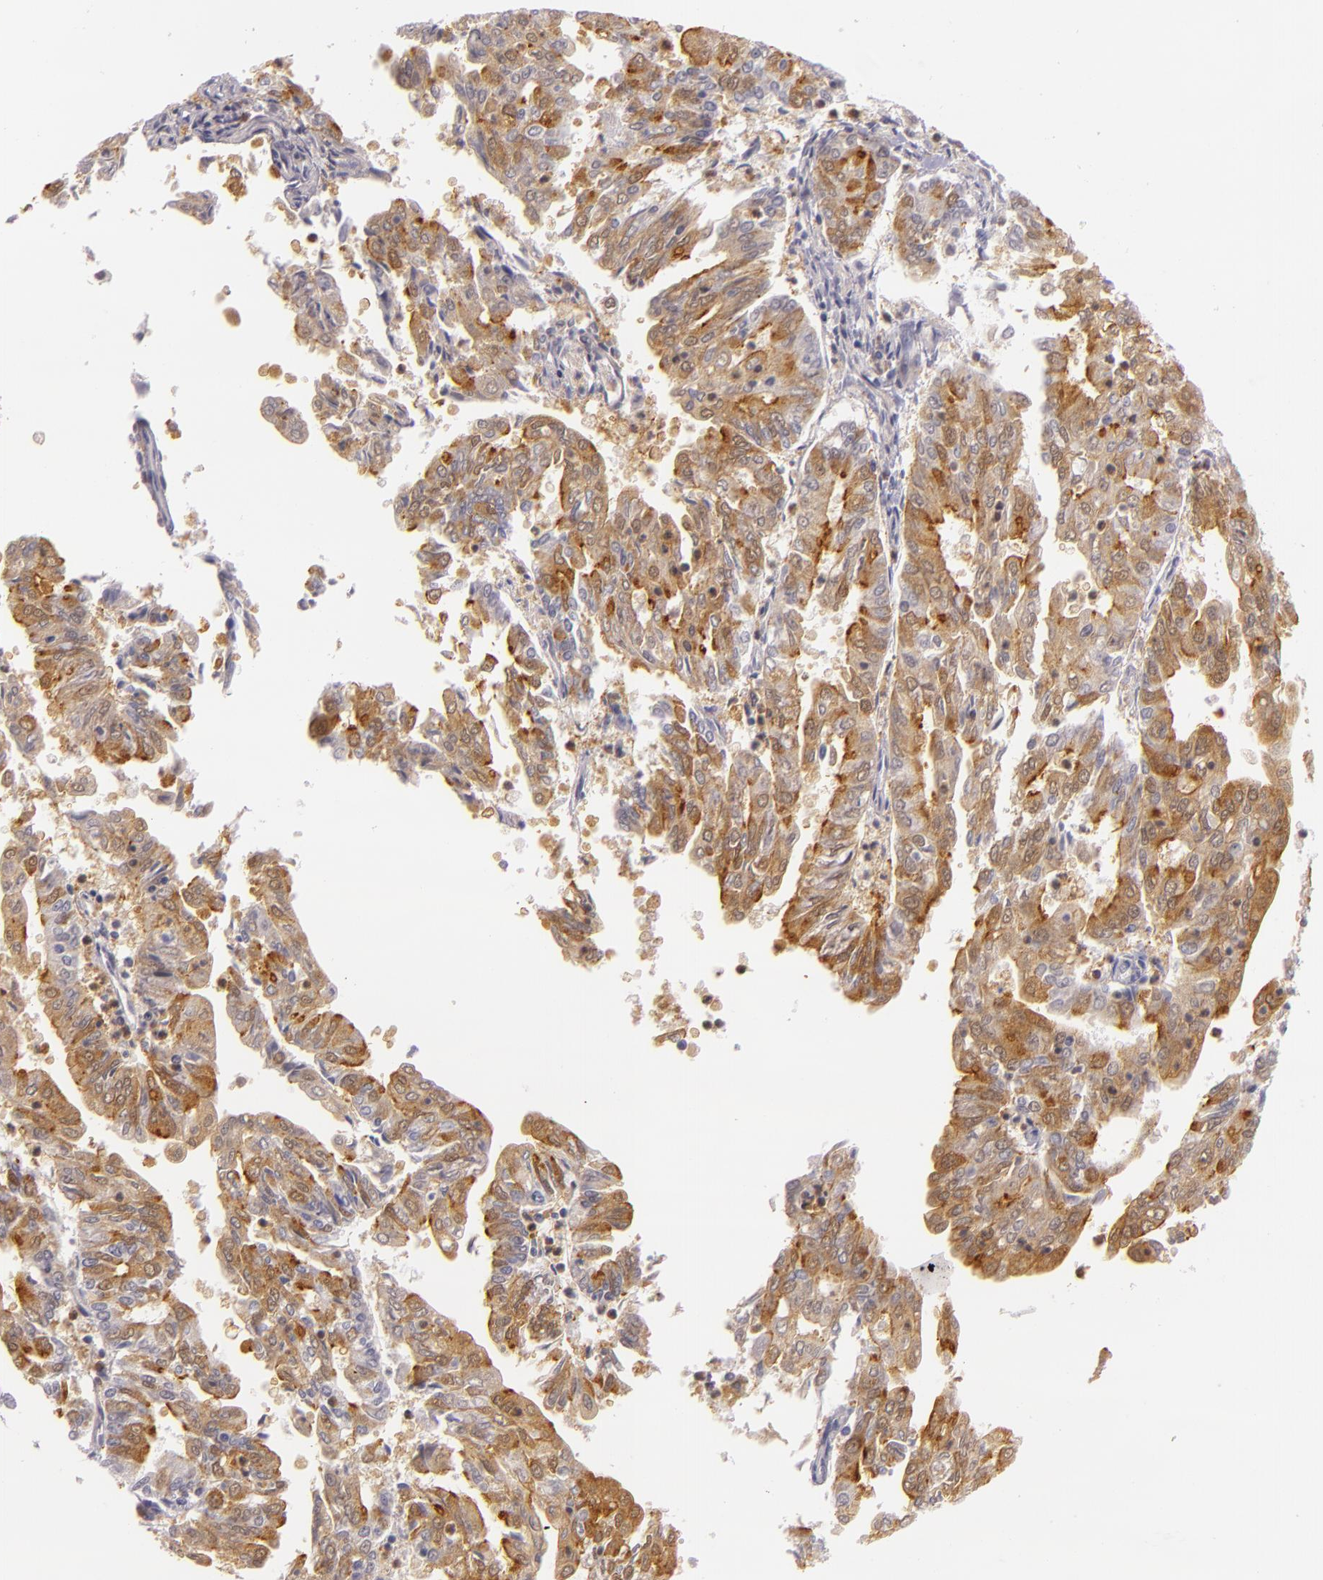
{"staining": {"intensity": "strong", "quantity": ">75%", "location": "nuclear"}, "tissue": "endometrial cancer", "cell_type": "Tumor cells", "image_type": "cancer", "snomed": [{"axis": "morphology", "description": "Adenocarcinoma, NOS"}, {"axis": "topography", "description": "Endometrium"}], "caption": "Endometrial cancer stained with a protein marker shows strong staining in tumor cells.", "gene": "TOM1", "patient": {"sex": "female", "age": 79}}